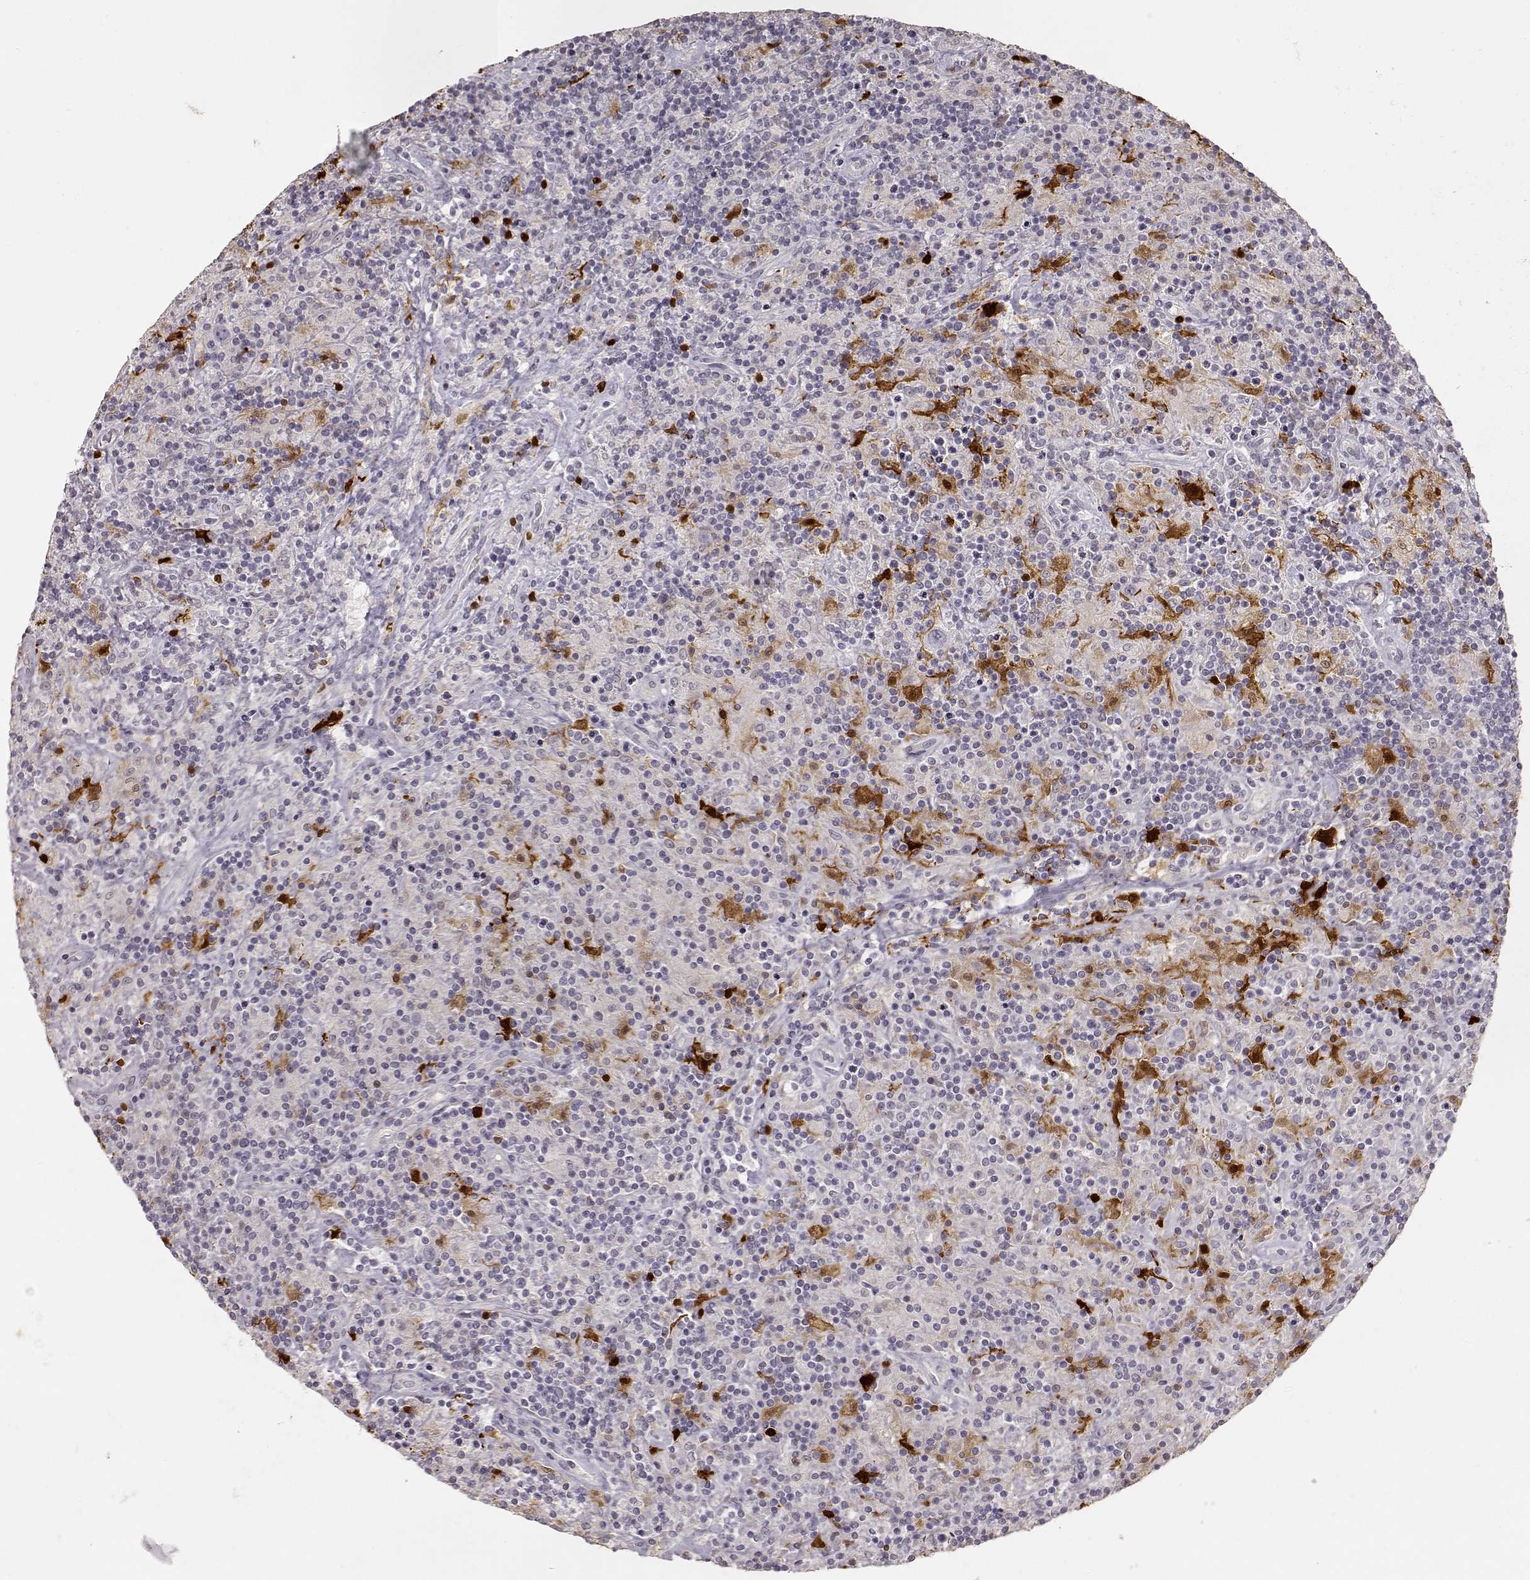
{"staining": {"intensity": "negative", "quantity": "none", "location": "none"}, "tissue": "lymphoma", "cell_type": "Tumor cells", "image_type": "cancer", "snomed": [{"axis": "morphology", "description": "Hodgkin's disease, NOS"}, {"axis": "topography", "description": "Lymph node"}], "caption": "The image reveals no staining of tumor cells in Hodgkin's disease.", "gene": "S100B", "patient": {"sex": "male", "age": 70}}